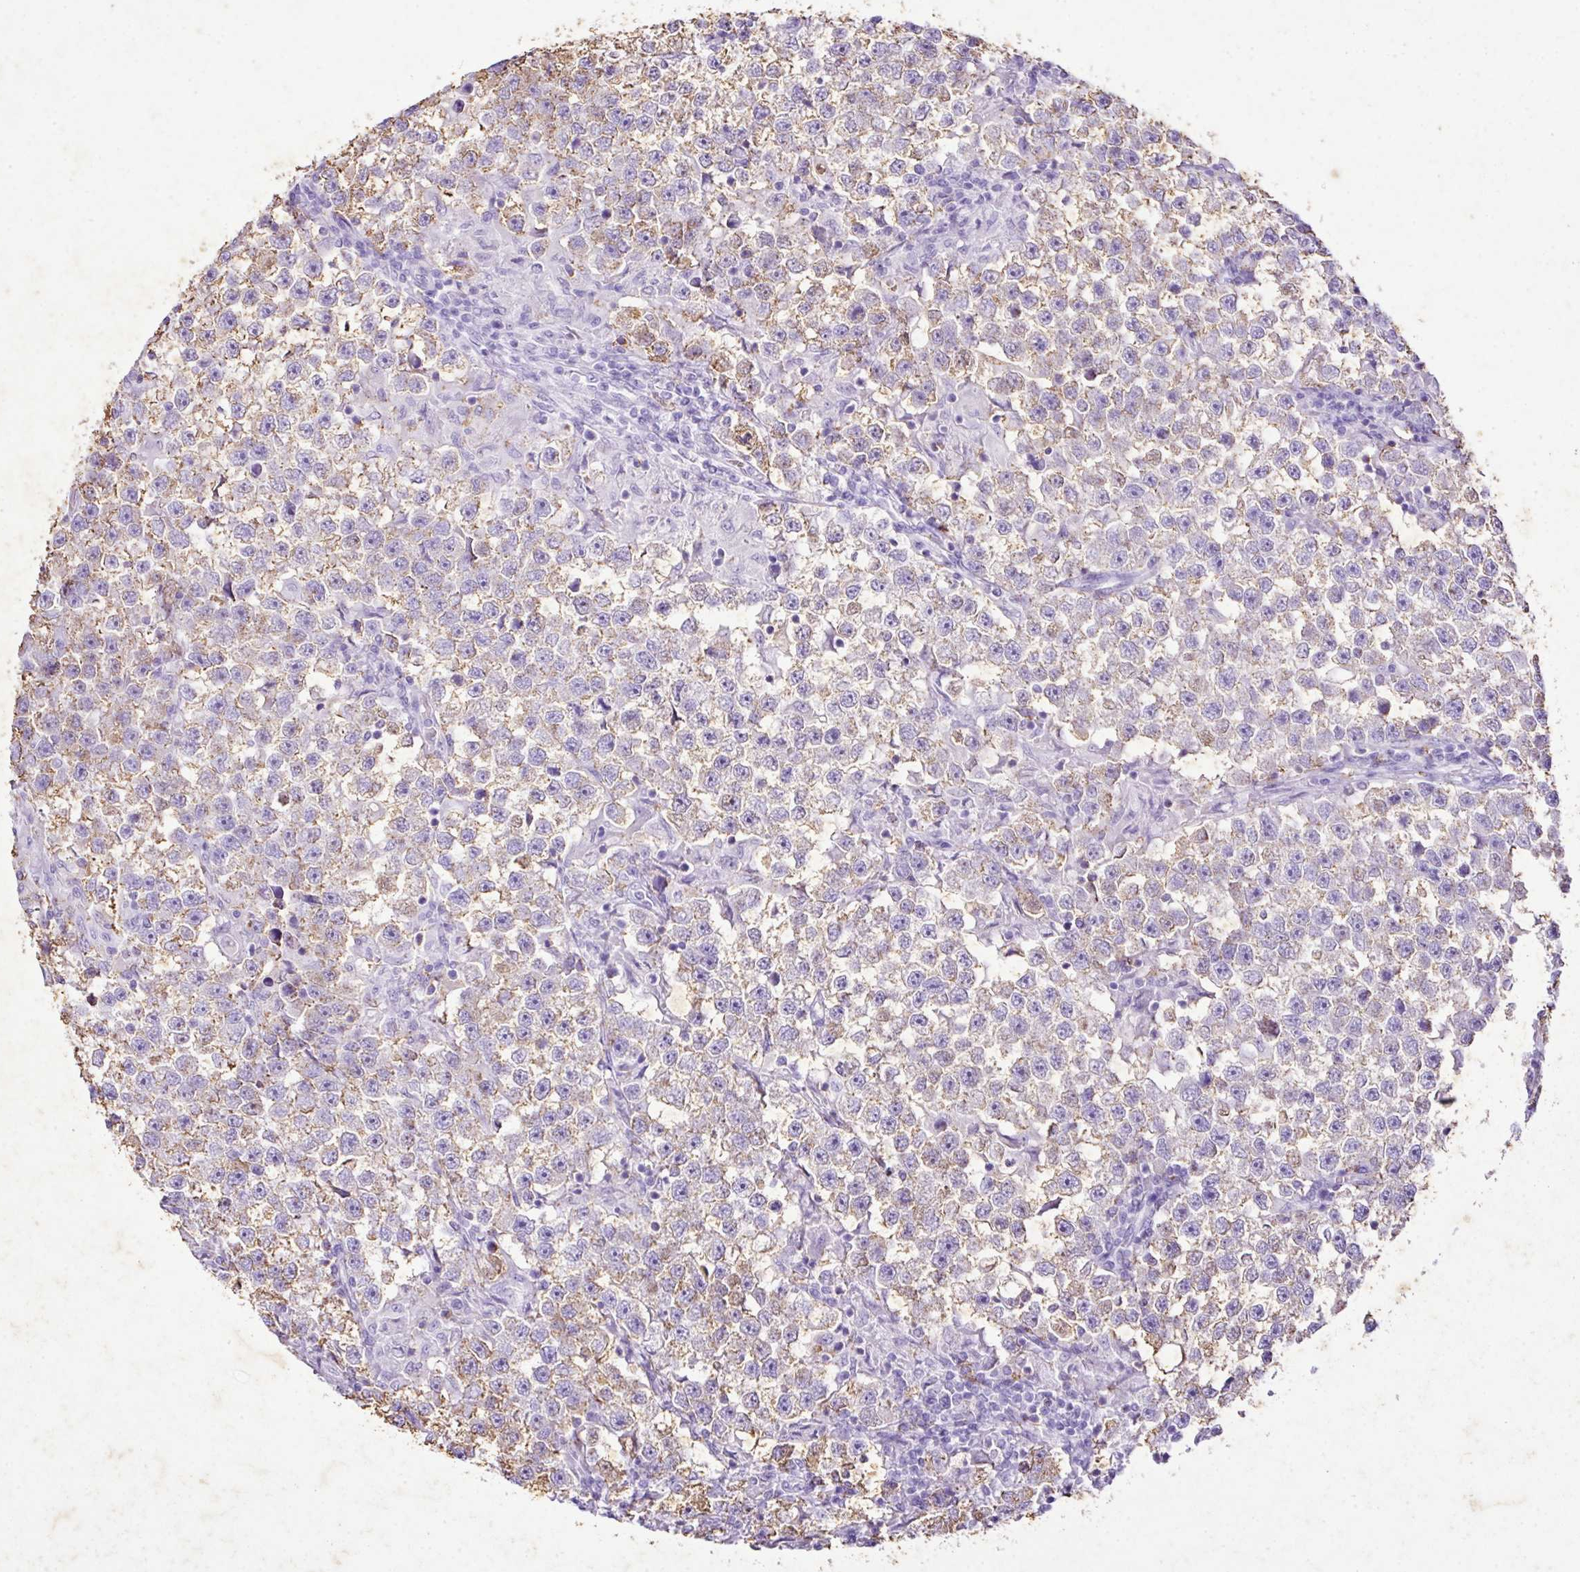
{"staining": {"intensity": "weak", "quantity": "25%-75%", "location": "cytoplasmic/membranous"}, "tissue": "testis cancer", "cell_type": "Tumor cells", "image_type": "cancer", "snomed": [{"axis": "morphology", "description": "Seminoma, NOS"}, {"axis": "topography", "description": "Testis"}], "caption": "This is a micrograph of IHC staining of testis cancer (seminoma), which shows weak expression in the cytoplasmic/membranous of tumor cells.", "gene": "KCNJ11", "patient": {"sex": "male", "age": 46}}